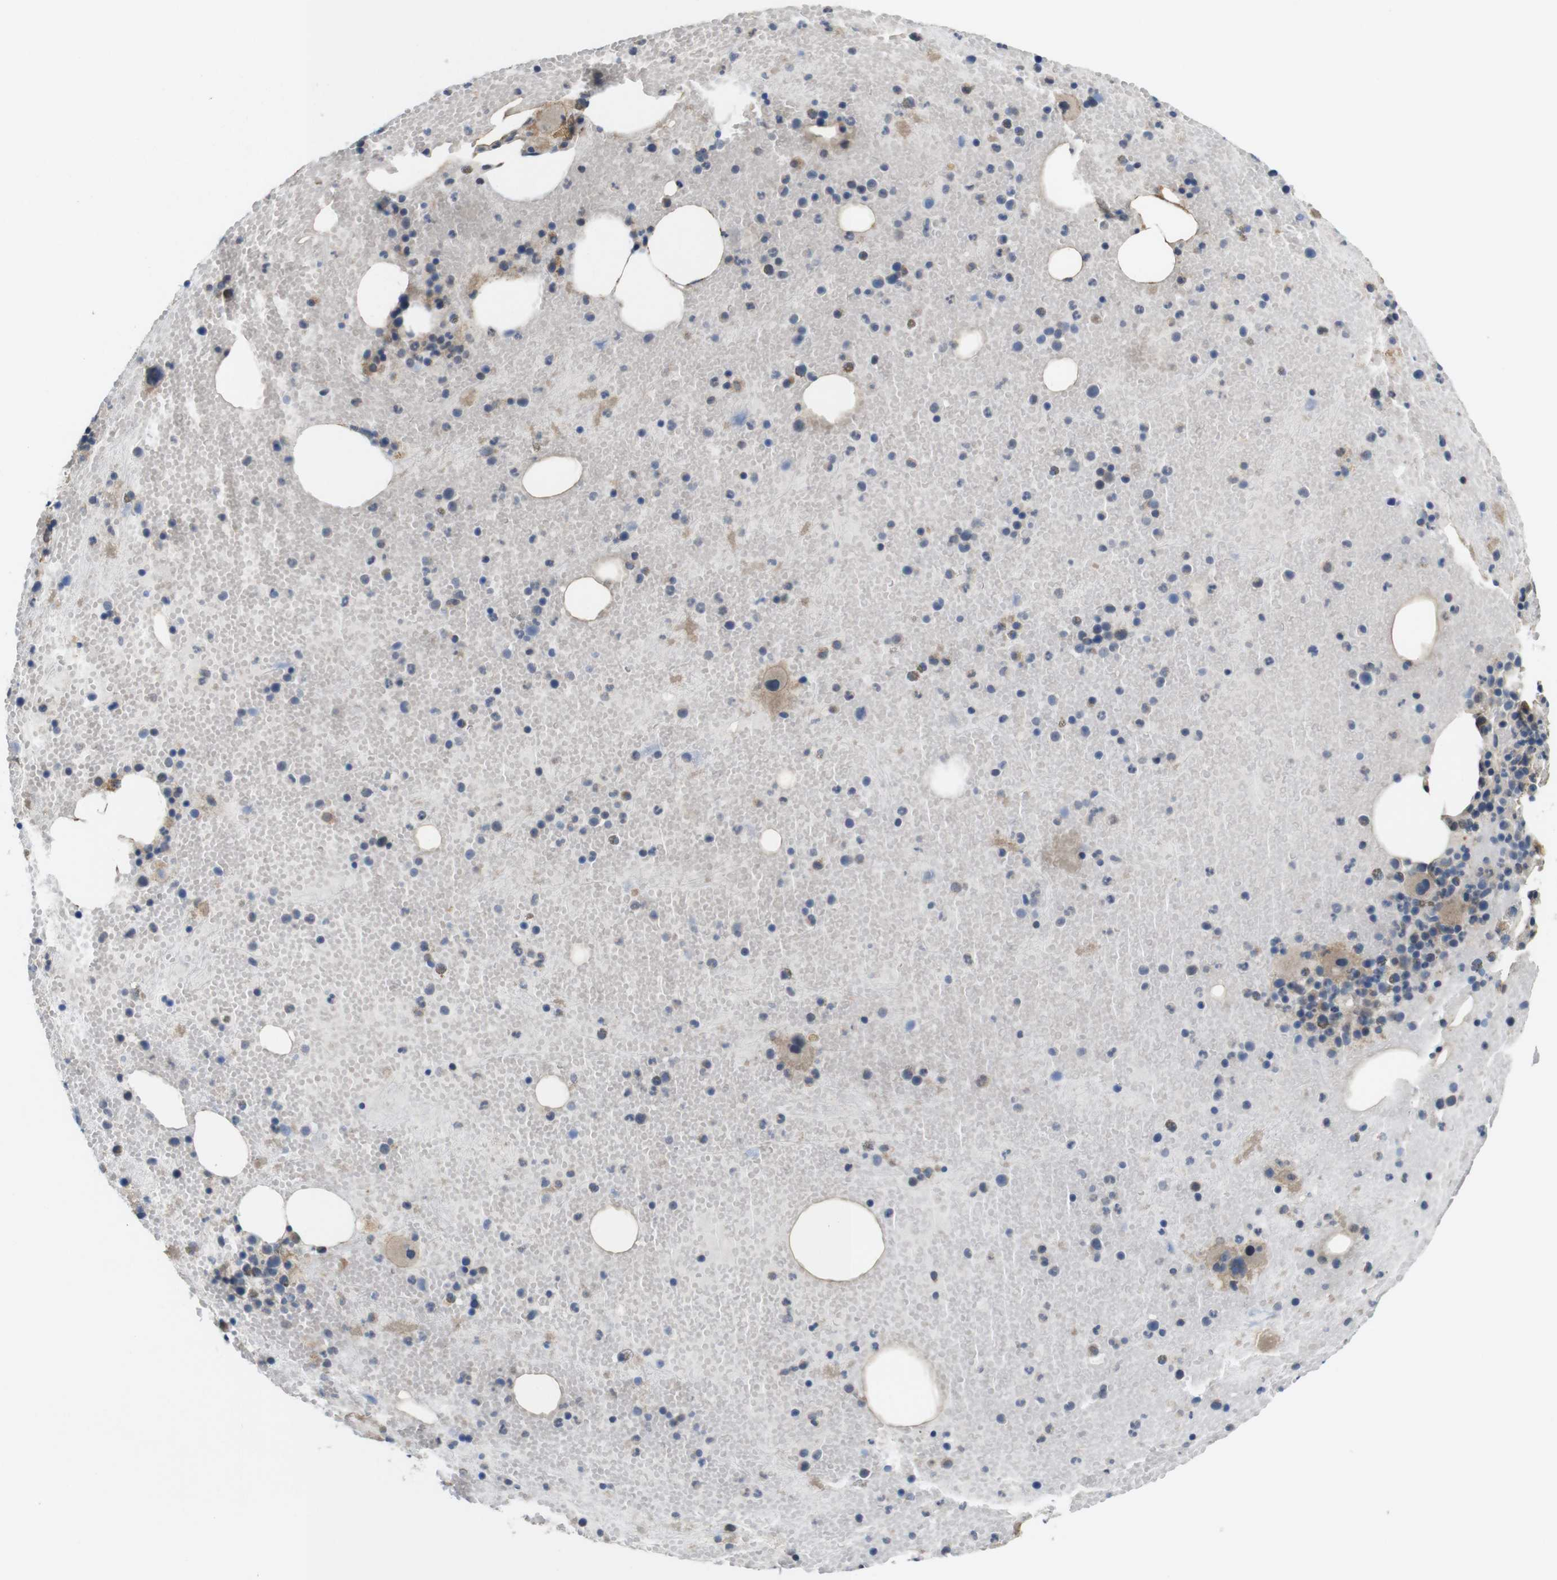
{"staining": {"intensity": "weak", "quantity": "25%-75%", "location": "cytoplasmic/membranous"}, "tissue": "bone marrow", "cell_type": "Hematopoietic cells", "image_type": "normal", "snomed": [{"axis": "morphology", "description": "Normal tissue, NOS"}, {"axis": "morphology", "description": "Inflammation, NOS"}, {"axis": "topography", "description": "Bone marrow"}], "caption": "Immunohistochemistry (IHC) (DAB (3,3'-diaminobenzidine)) staining of unremarkable bone marrow demonstrates weak cytoplasmic/membranous protein positivity in about 25%-75% of hematopoietic cells.", "gene": "CDC34", "patient": {"sex": "male", "age": 43}}